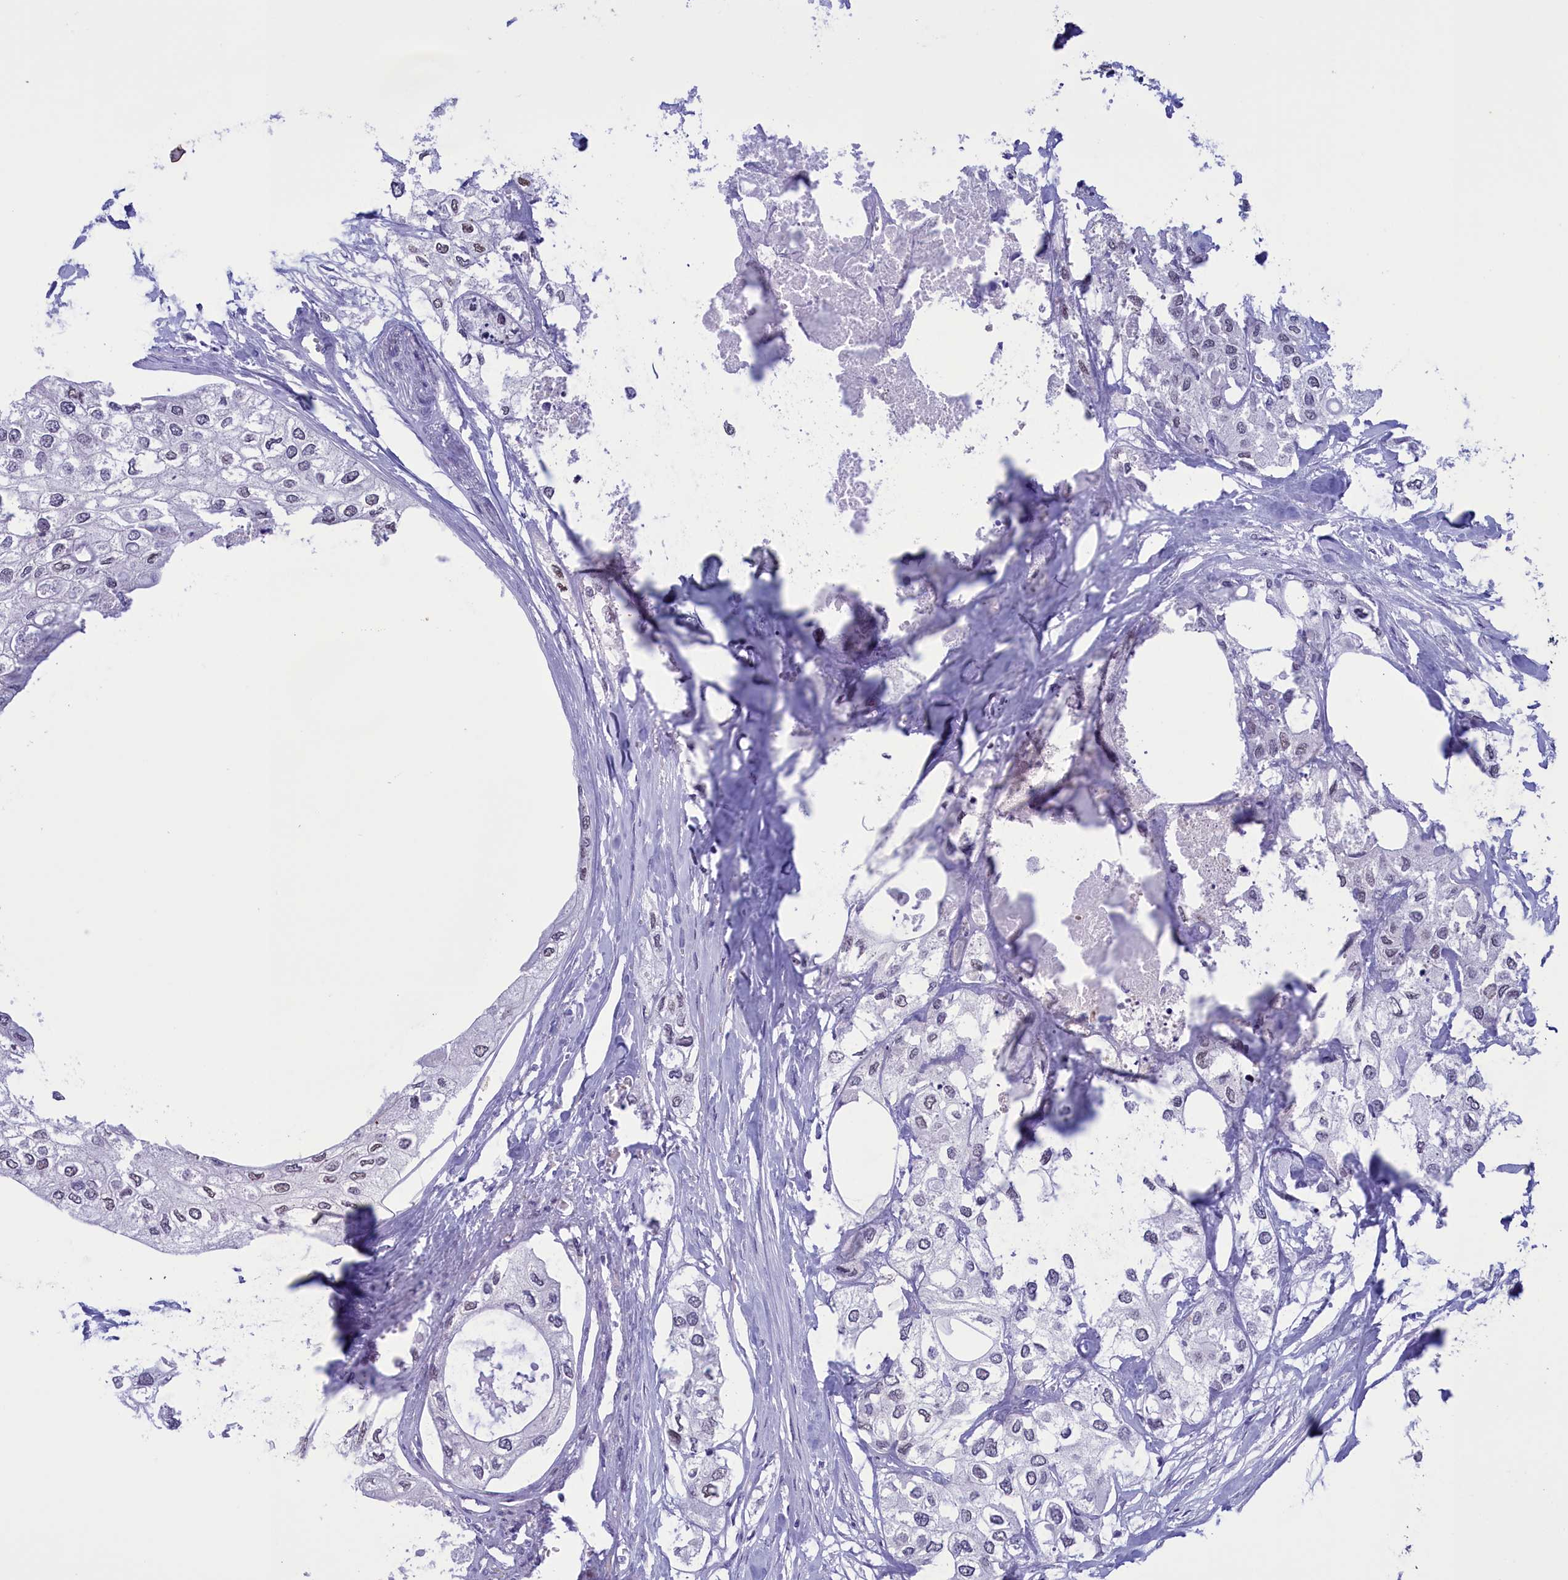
{"staining": {"intensity": "negative", "quantity": "none", "location": "none"}, "tissue": "urothelial cancer", "cell_type": "Tumor cells", "image_type": "cancer", "snomed": [{"axis": "morphology", "description": "Urothelial carcinoma, High grade"}, {"axis": "topography", "description": "Urinary bladder"}], "caption": "Image shows no significant protein staining in tumor cells of urothelial cancer.", "gene": "ELOA2", "patient": {"sex": "male", "age": 64}}